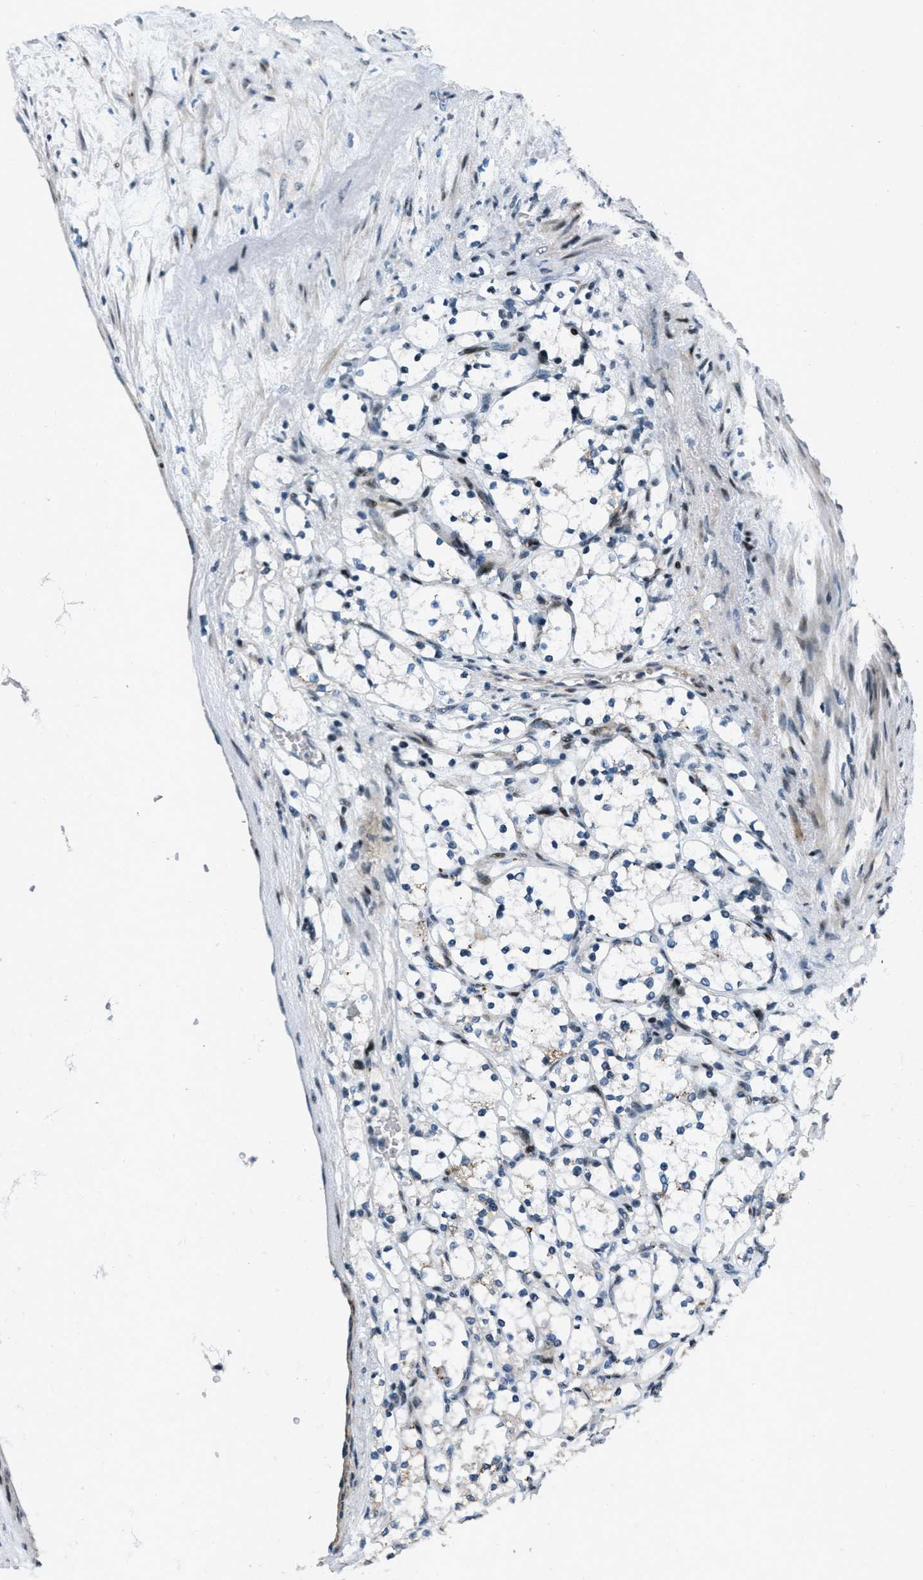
{"staining": {"intensity": "negative", "quantity": "none", "location": "none"}, "tissue": "renal cancer", "cell_type": "Tumor cells", "image_type": "cancer", "snomed": [{"axis": "morphology", "description": "Adenocarcinoma, NOS"}, {"axis": "topography", "description": "Kidney"}], "caption": "IHC photomicrograph of human renal adenocarcinoma stained for a protein (brown), which shows no positivity in tumor cells.", "gene": "GPC6", "patient": {"sex": "female", "age": 69}}